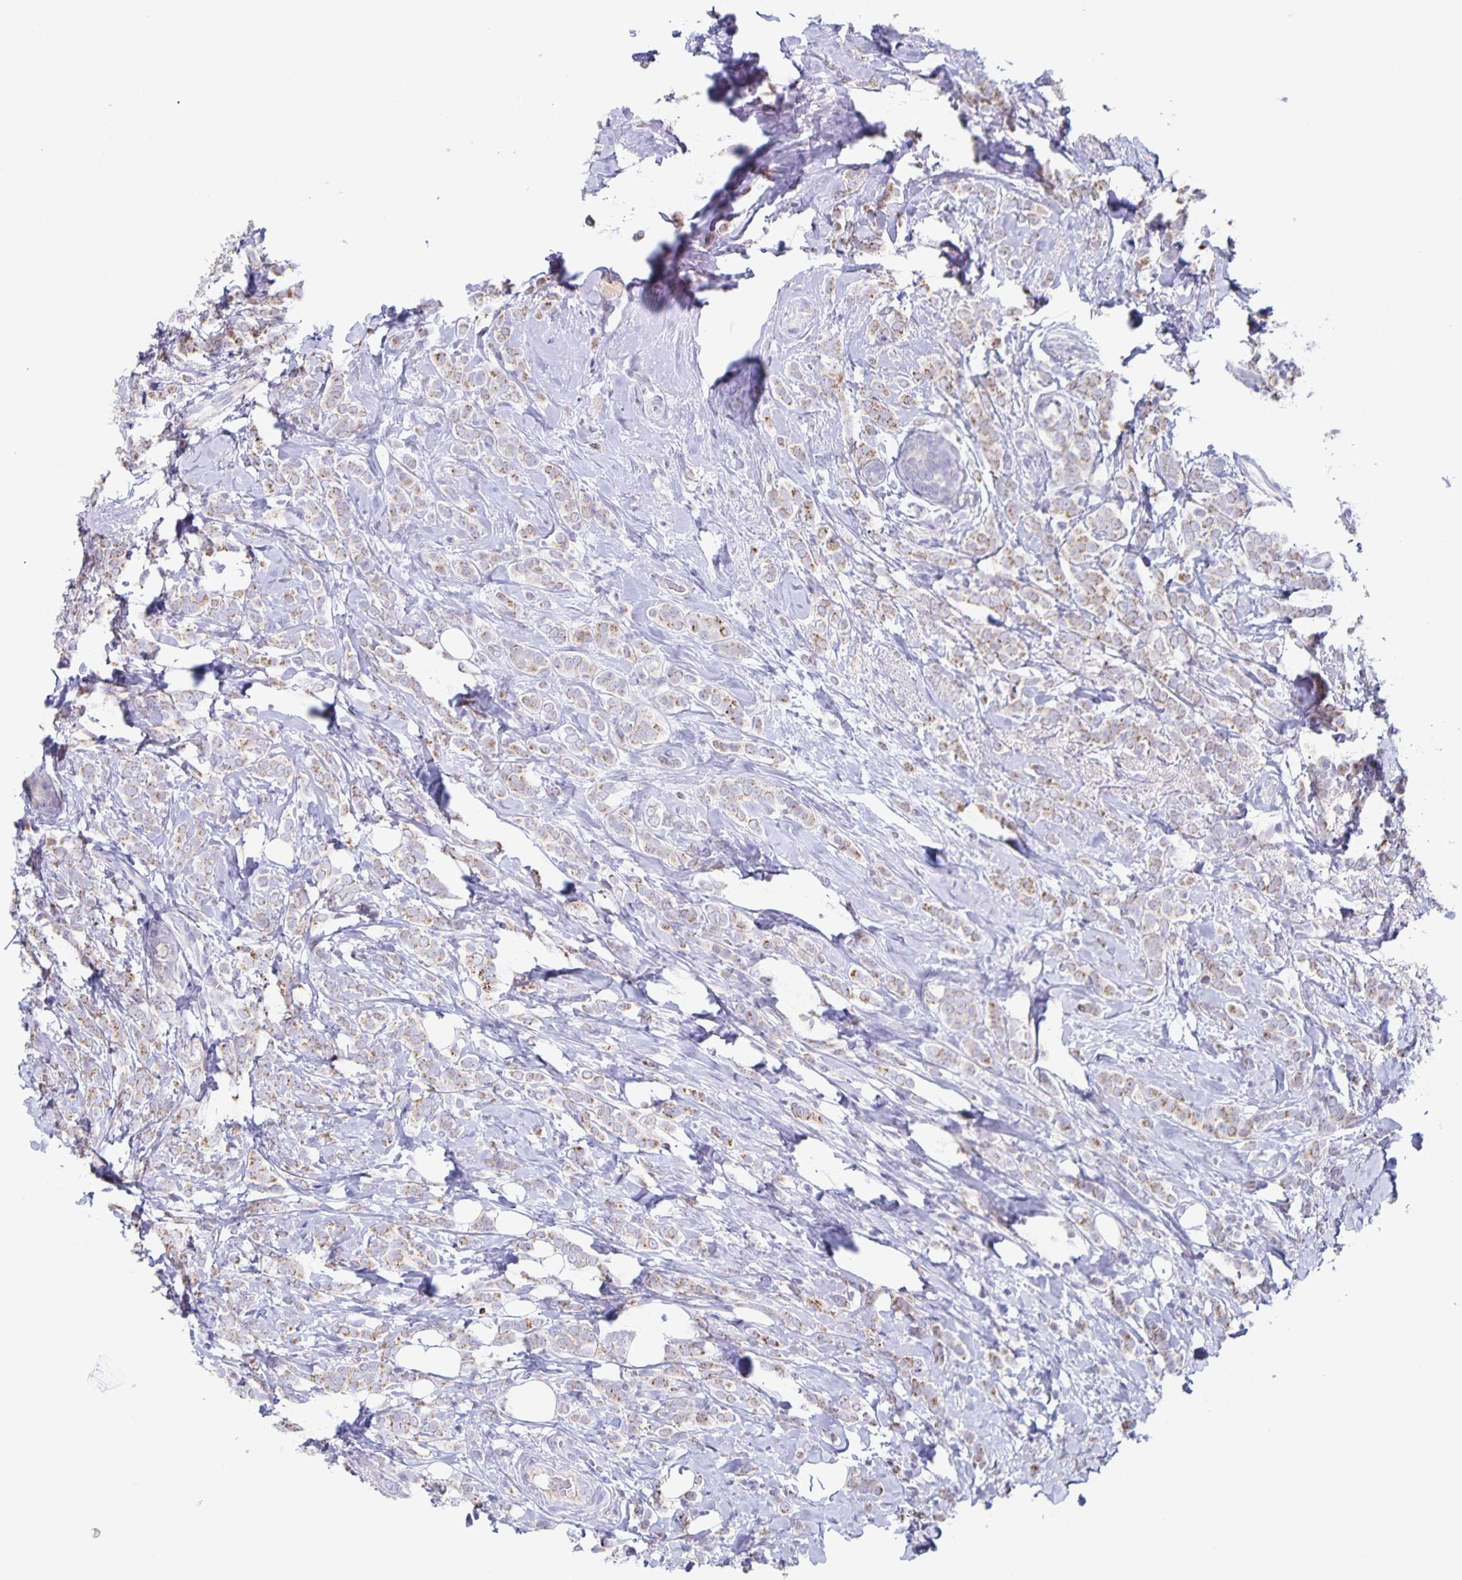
{"staining": {"intensity": "weak", "quantity": "25%-75%", "location": "cytoplasmic/membranous"}, "tissue": "breast cancer", "cell_type": "Tumor cells", "image_type": "cancer", "snomed": [{"axis": "morphology", "description": "Lobular carcinoma"}, {"axis": "topography", "description": "Breast"}], "caption": "This is a histology image of immunohistochemistry staining of lobular carcinoma (breast), which shows weak positivity in the cytoplasmic/membranous of tumor cells.", "gene": "RPL36A", "patient": {"sex": "female", "age": 49}}